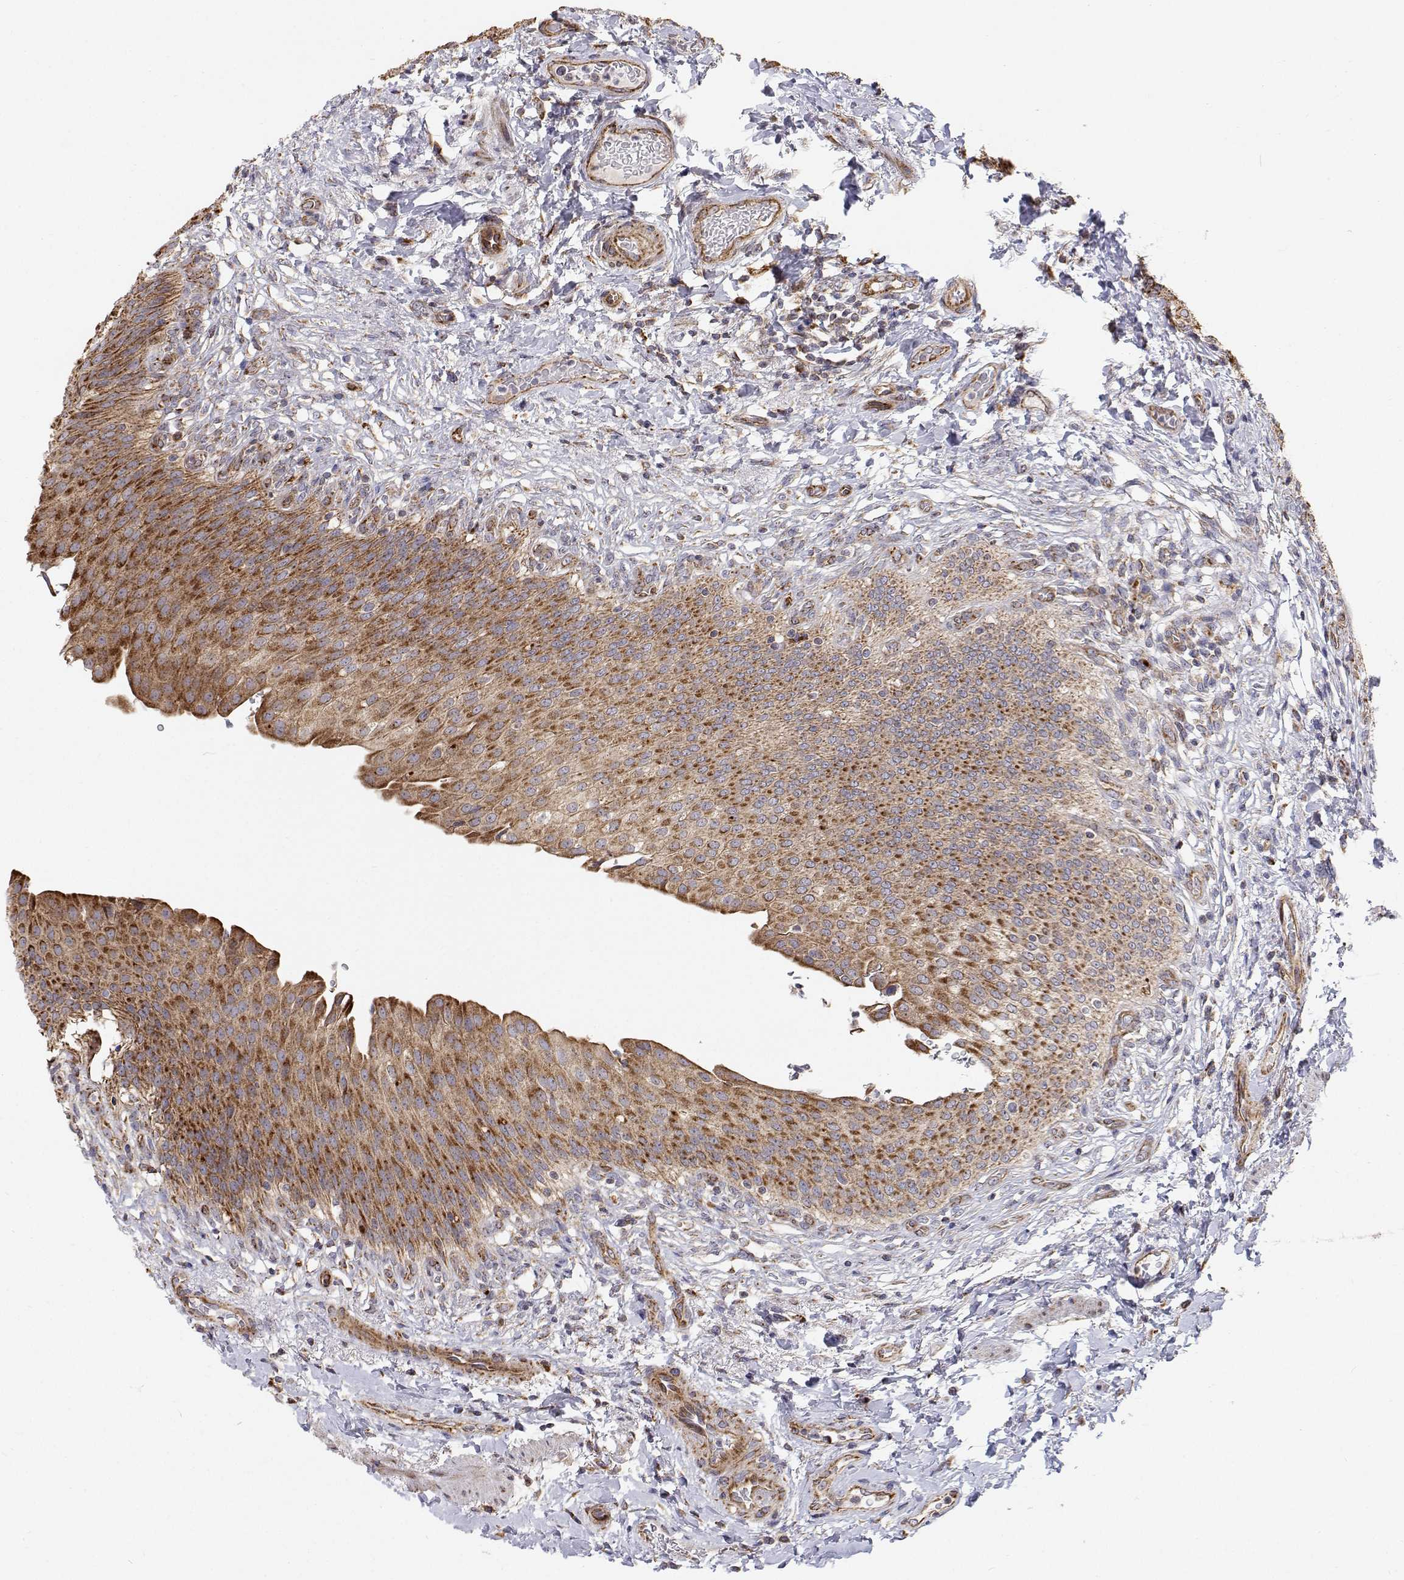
{"staining": {"intensity": "moderate", "quantity": ">75%", "location": "cytoplasmic/membranous"}, "tissue": "urinary bladder", "cell_type": "Urothelial cells", "image_type": "normal", "snomed": [{"axis": "morphology", "description": "Normal tissue, NOS"}, {"axis": "topography", "description": "Urinary bladder"}, {"axis": "topography", "description": "Peripheral nerve tissue"}], "caption": "Protein expression analysis of unremarkable urinary bladder exhibits moderate cytoplasmic/membranous staining in approximately >75% of urothelial cells.", "gene": "SPICE1", "patient": {"sex": "female", "age": 60}}